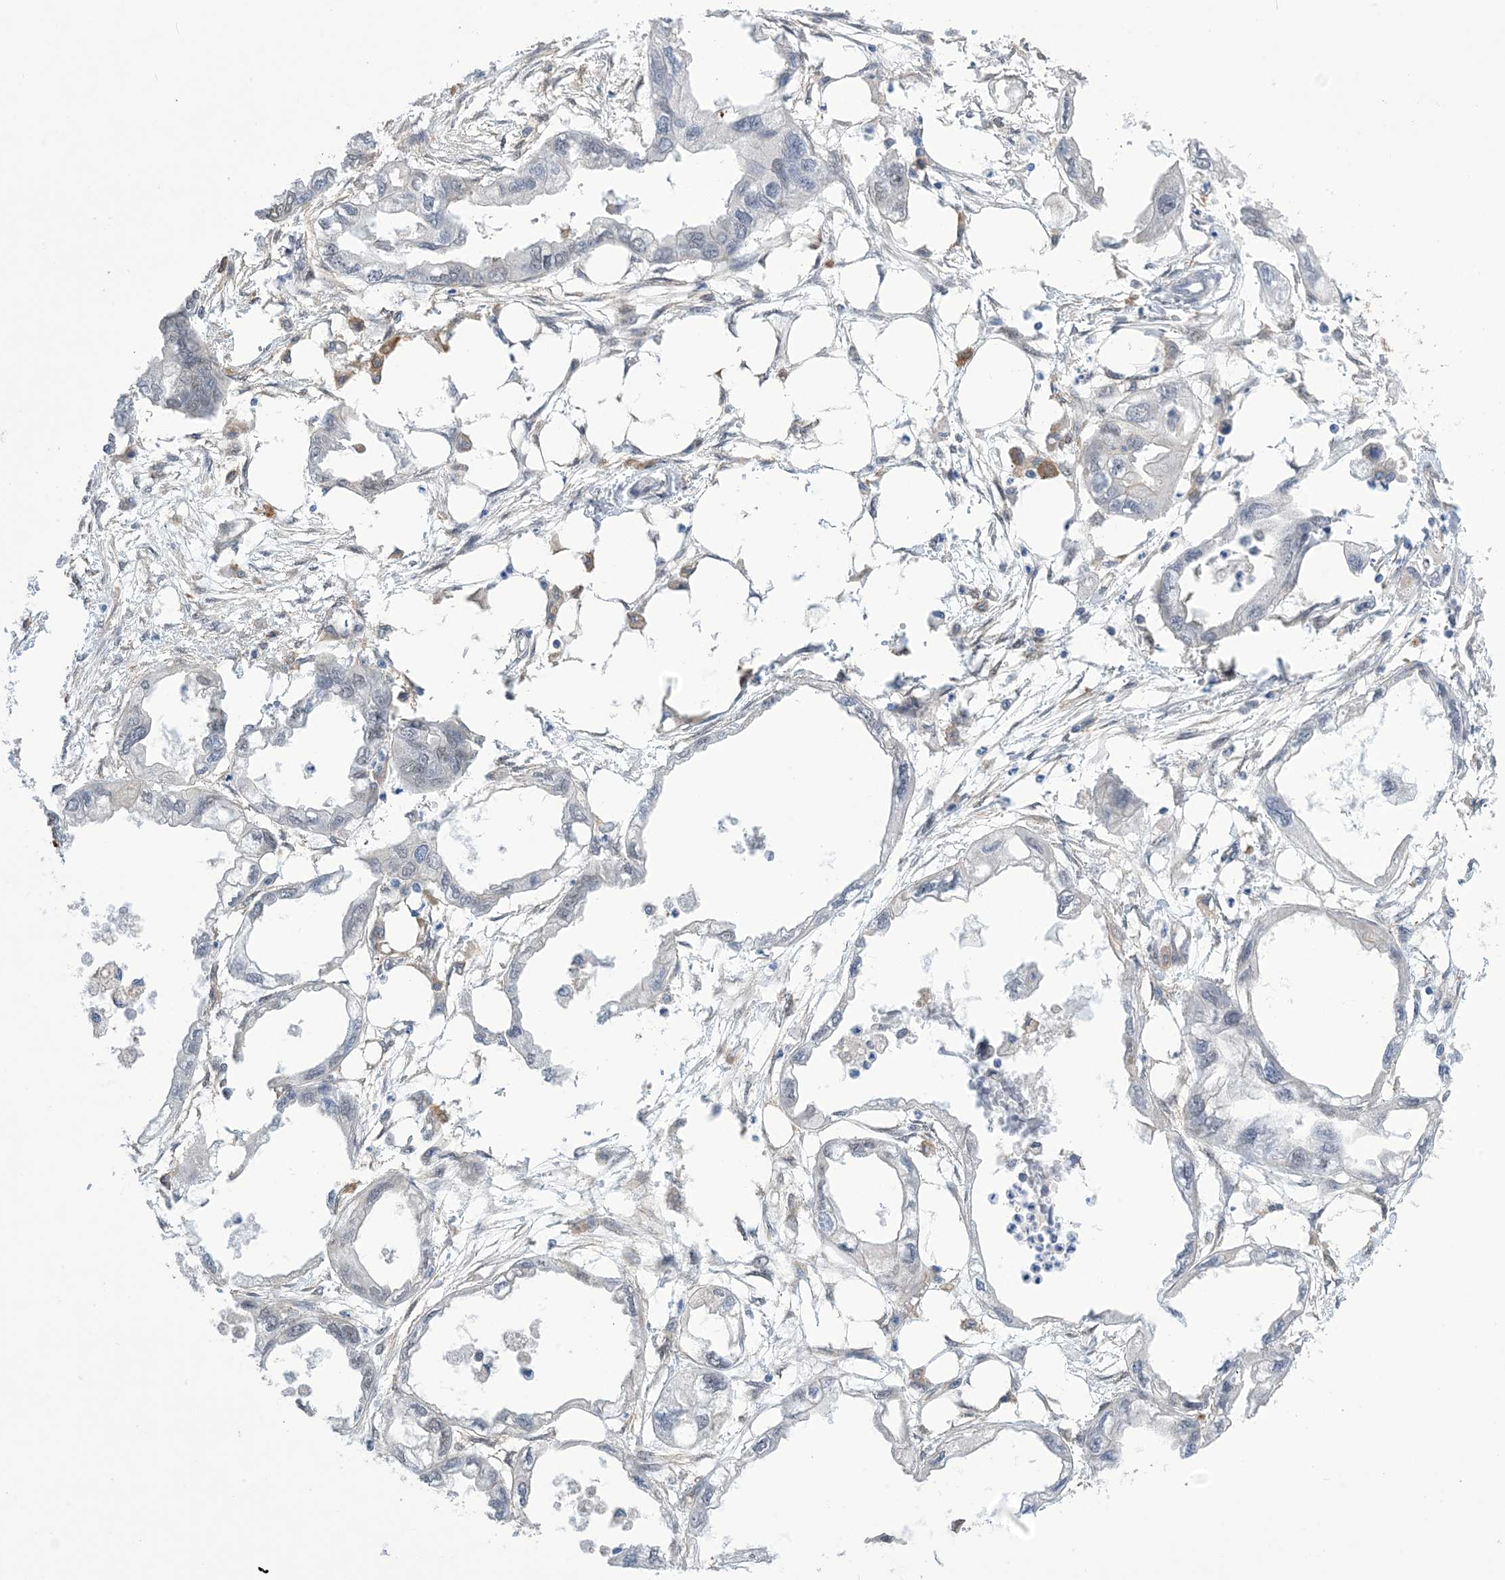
{"staining": {"intensity": "negative", "quantity": "none", "location": "none"}, "tissue": "endometrial cancer", "cell_type": "Tumor cells", "image_type": "cancer", "snomed": [{"axis": "morphology", "description": "Adenocarcinoma, NOS"}, {"axis": "morphology", "description": "Adenocarcinoma, metastatic, NOS"}, {"axis": "topography", "description": "Adipose tissue"}, {"axis": "topography", "description": "Endometrium"}], "caption": "Photomicrograph shows no protein expression in tumor cells of metastatic adenocarcinoma (endometrial) tissue.", "gene": "ZNF8", "patient": {"sex": "female", "age": 67}}